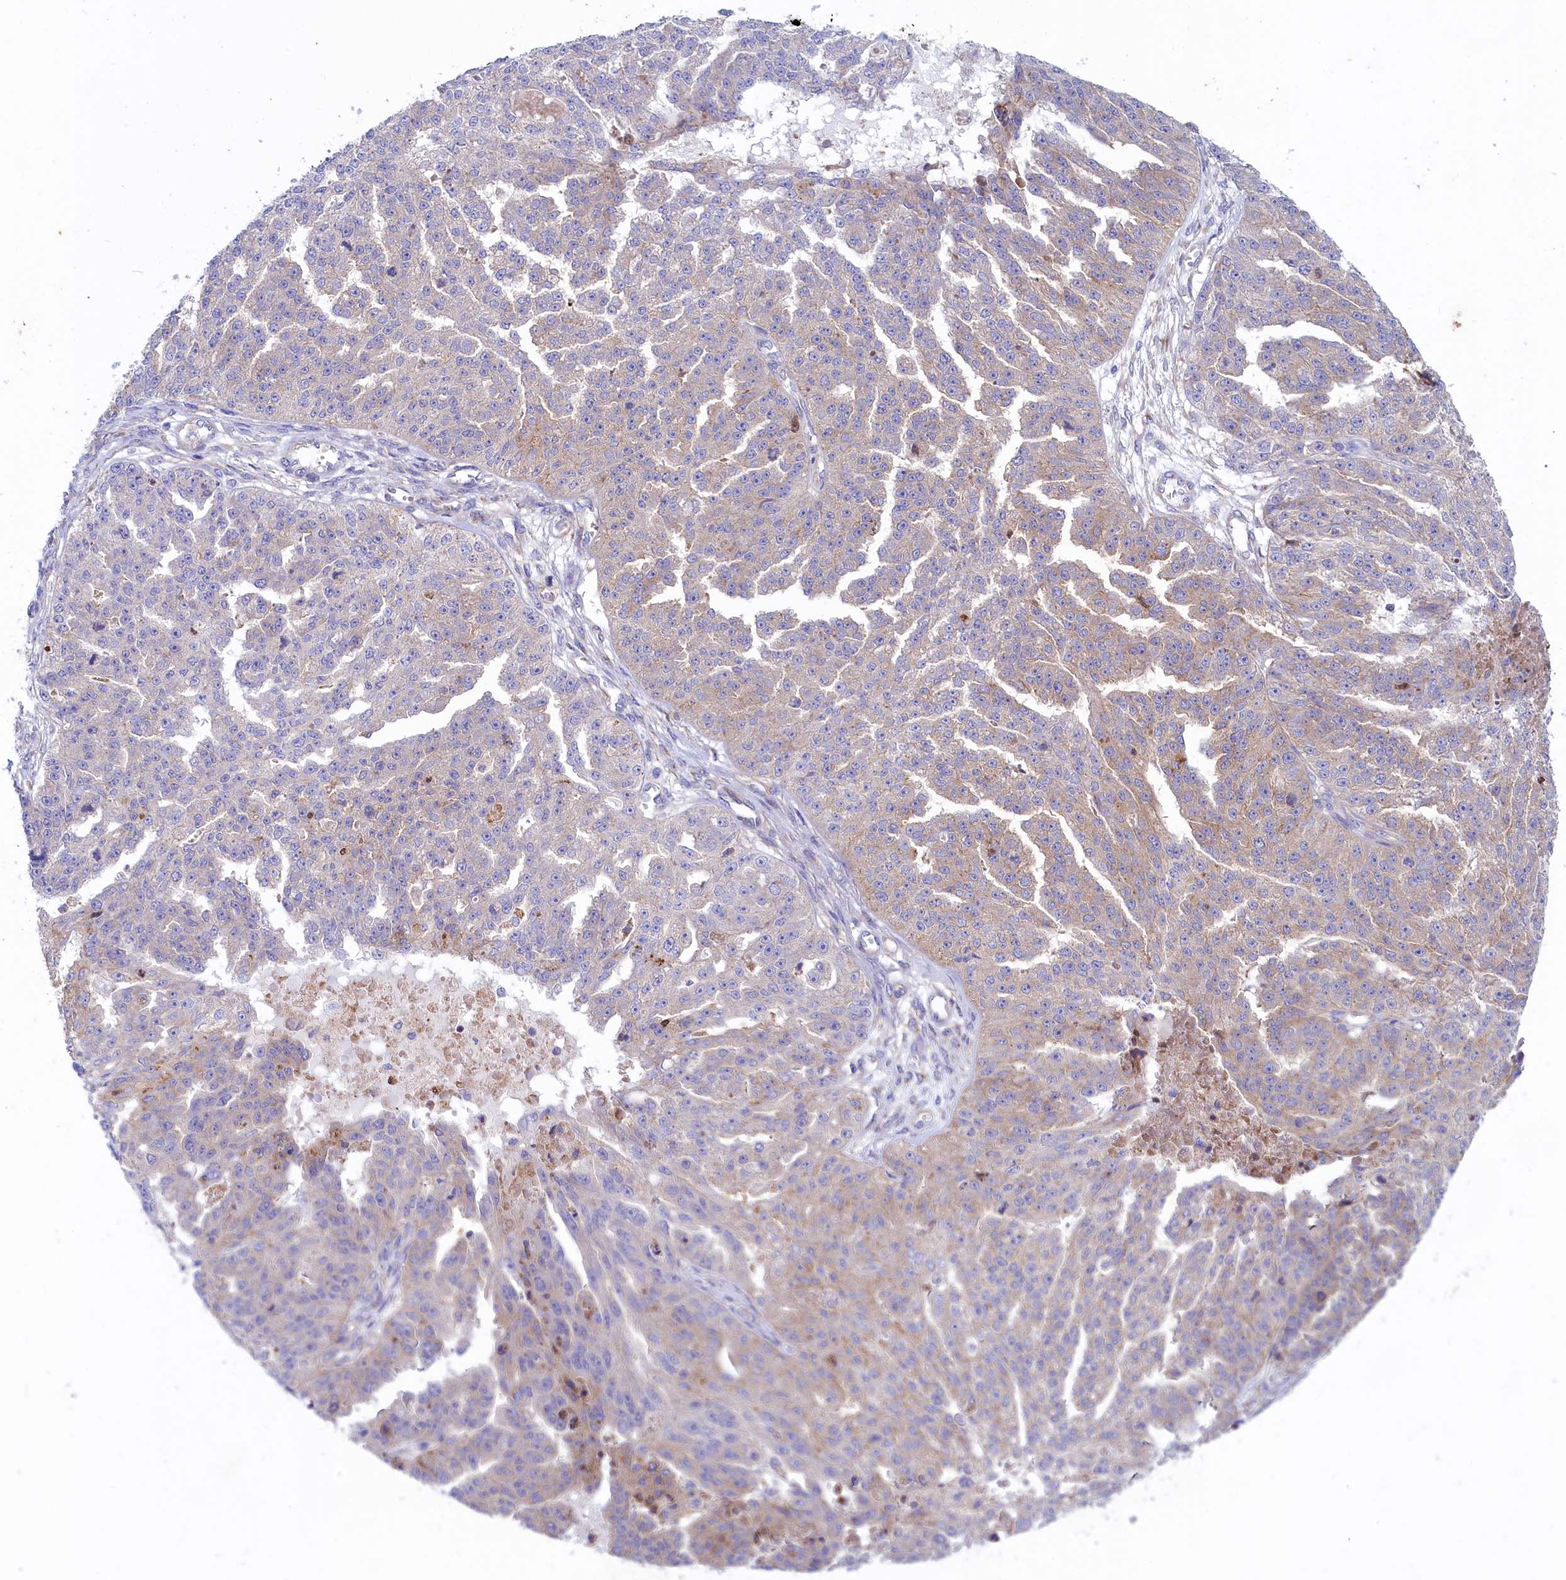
{"staining": {"intensity": "weak", "quantity": "<25%", "location": "cytoplasmic/membranous"}, "tissue": "ovarian cancer", "cell_type": "Tumor cells", "image_type": "cancer", "snomed": [{"axis": "morphology", "description": "Cystadenocarcinoma, serous, NOS"}, {"axis": "topography", "description": "Ovary"}], "caption": "High power microscopy micrograph of an immunohistochemistry image of ovarian serous cystadenocarcinoma, revealing no significant positivity in tumor cells.", "gene": "SCAMP4", "patient": {"sex": "female", "age": 58}}